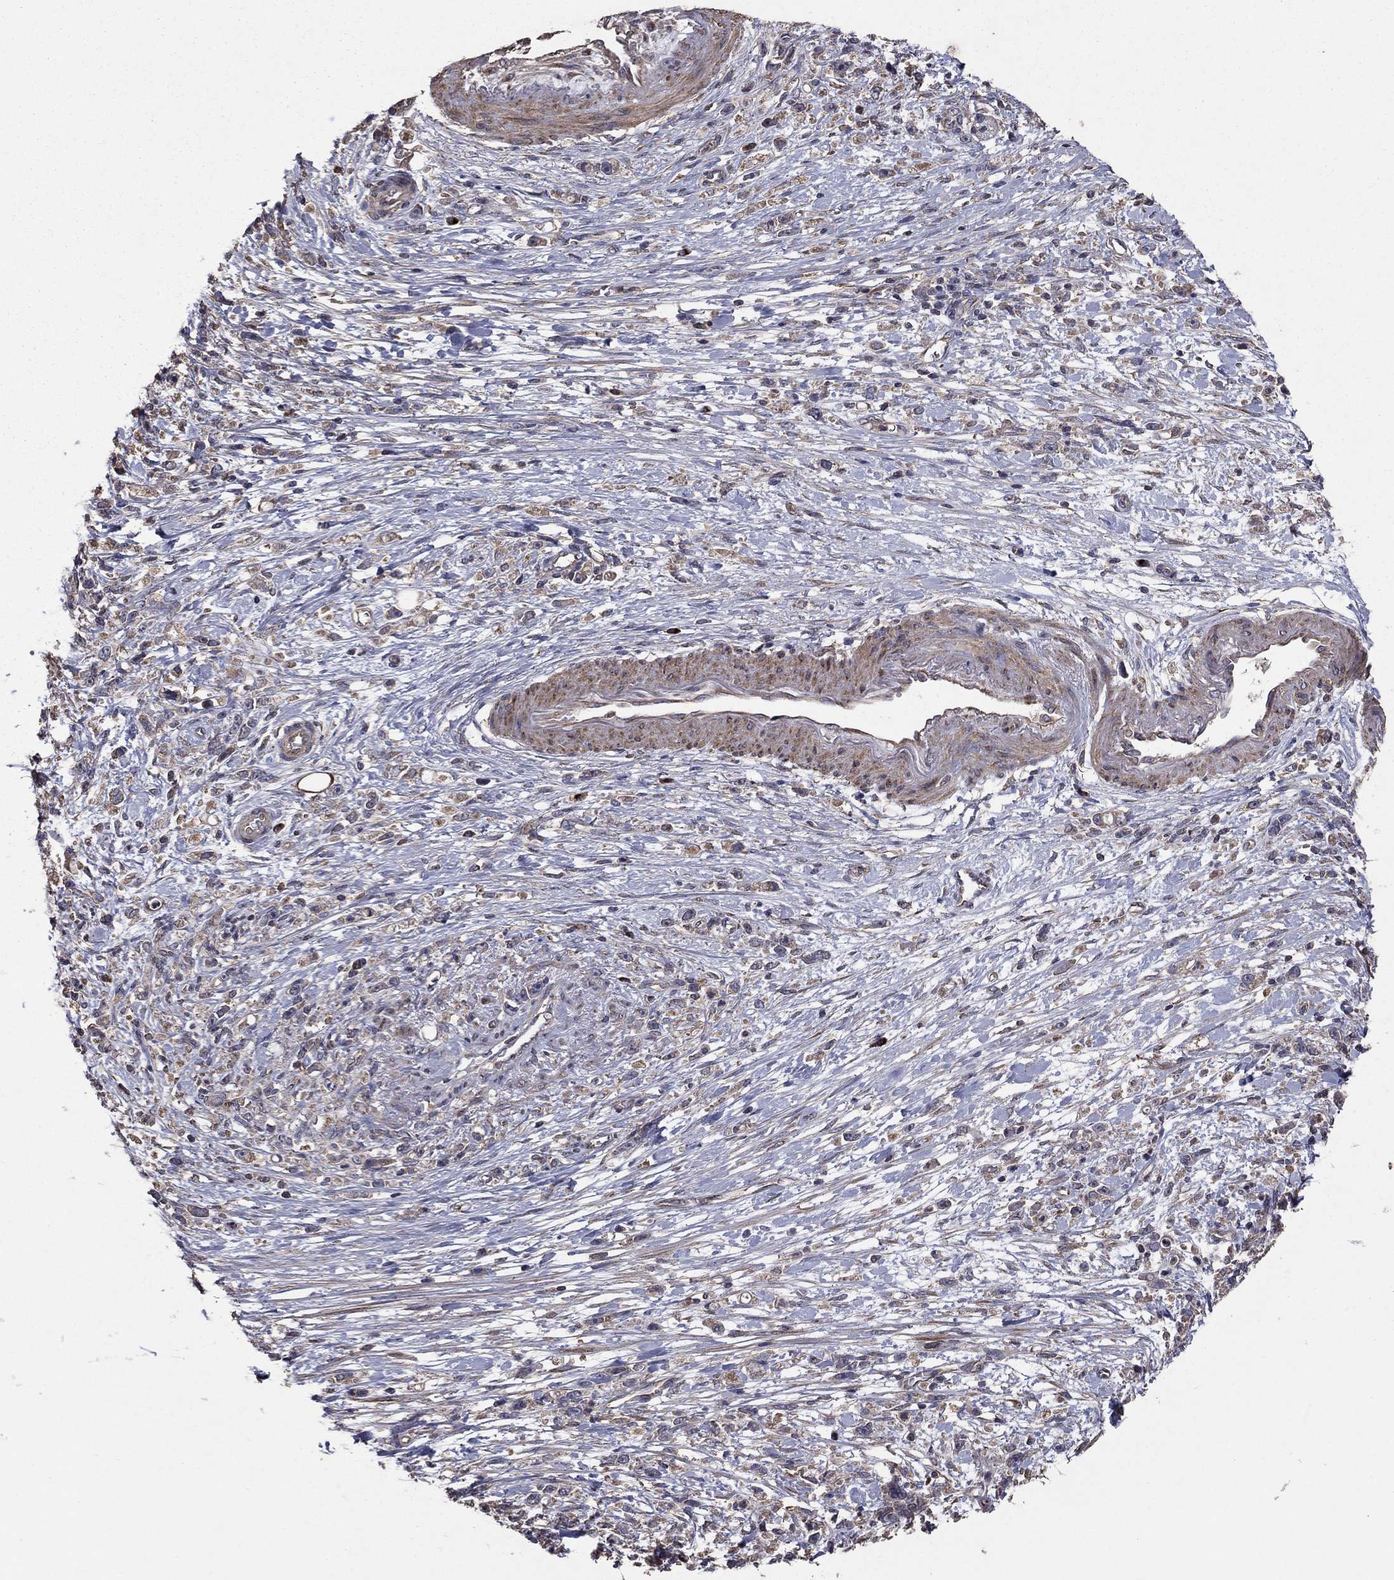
{"staining": {"intensity": "weak", "quantity": "<25%", "location": "cytoplasmic/membranous"}, "tissue": "stomach cancer", "cell_type": "Tumor cells", "image_type": "cancer", "snomed": [{"axis": "morphology", "description": "Adenocarcinoma, NOS"}, {"axis": "topography", "description": "Stomach"}], "caption": "Tumor cells show no significant positivity in adenocarcinoma (stomach).", "gene": "FLT4", "patient": {"sex": "female", "age": 59}}